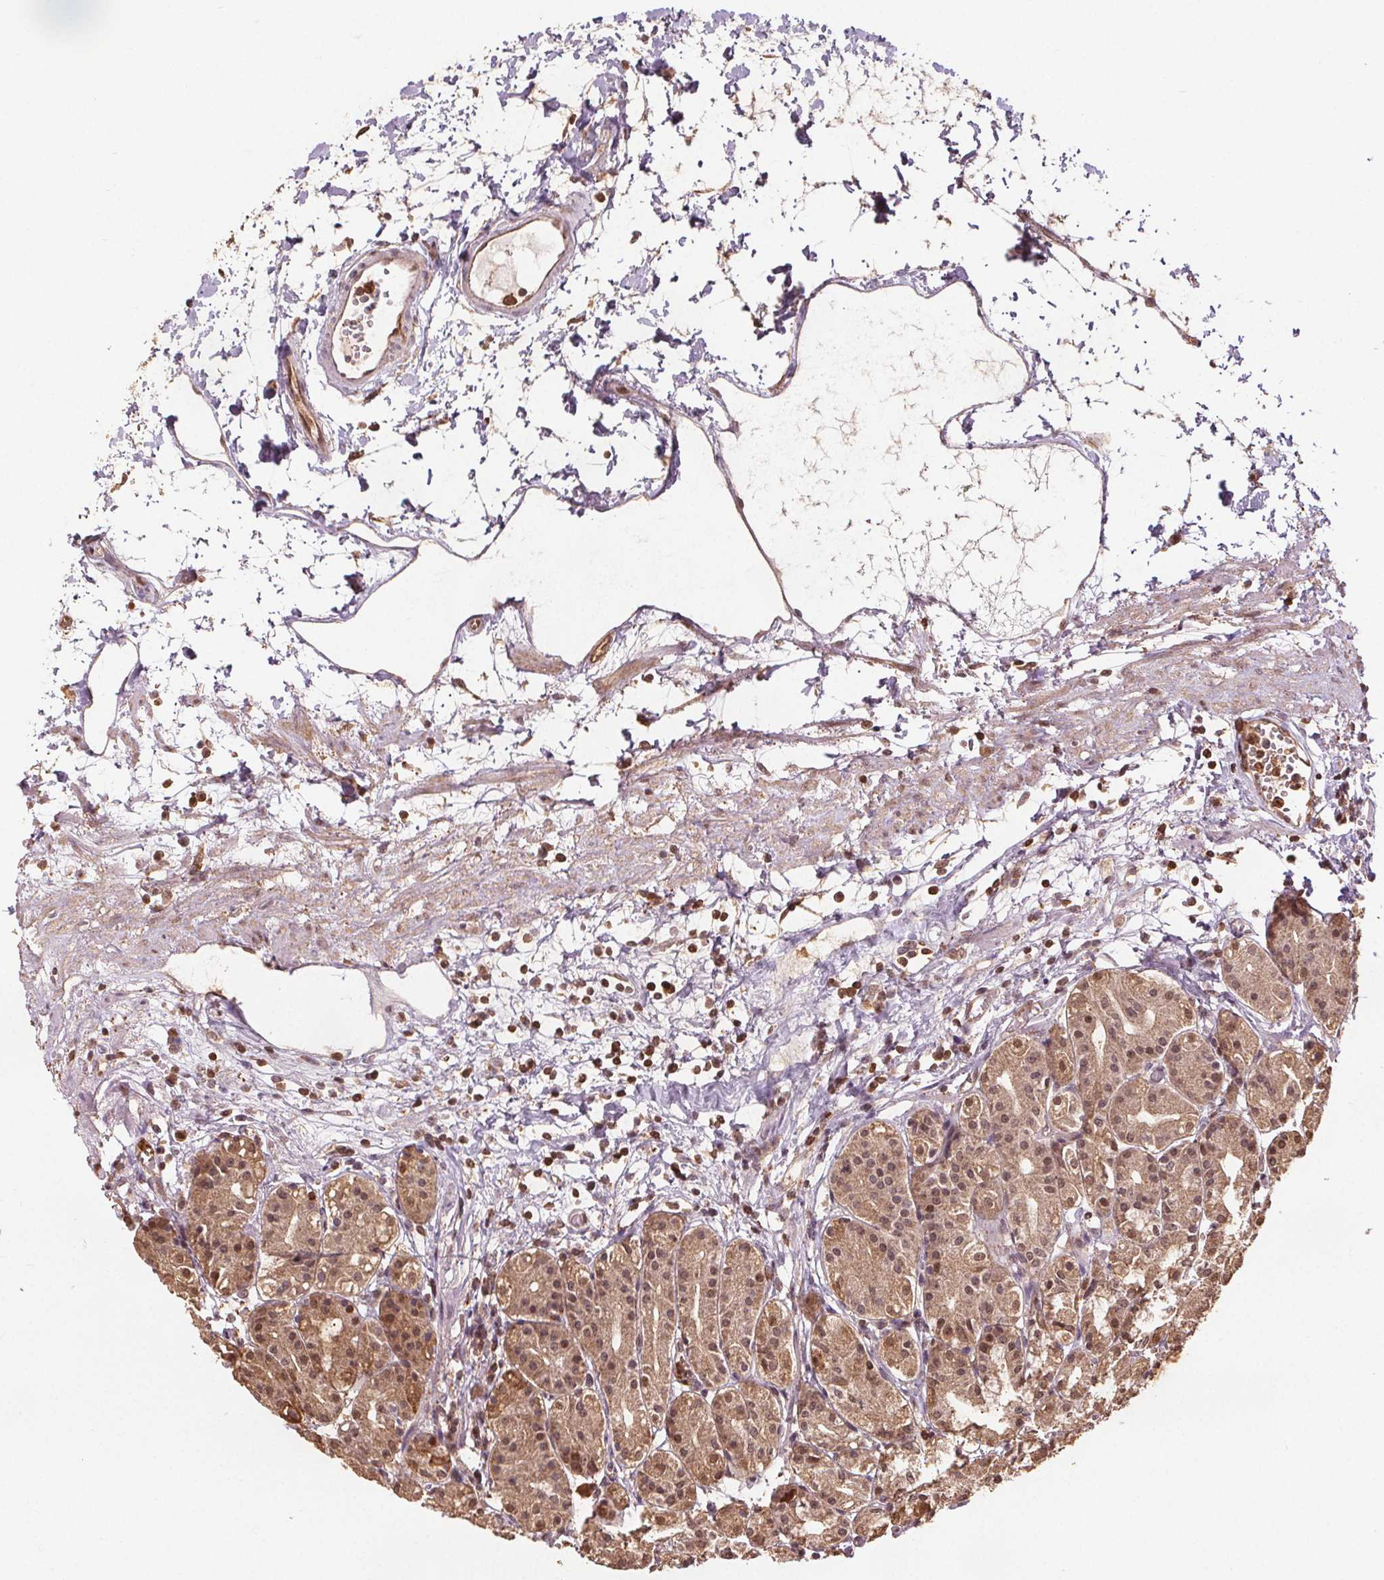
{"staining": {"intensity": "moderate", "quantity": ">75%", "location": "cytoplasmic/membranous,nuclear"}, "tissue": "stomach", "cell_type": "Glandular cells", "image_type": "normal", "snomed": [{"axis": "morphology", "description": "Normal tissue, NOS"}, {"axis": "topography", "description": "Skeletal muscle"}, {"axis": "topography", "description": "Stomach"}], "caption": "Human stomach stained with a protein marker shows moderate staining in glandular cells.", "gene": "ENO1", "patient": {"sex": "female", "age": 57}}